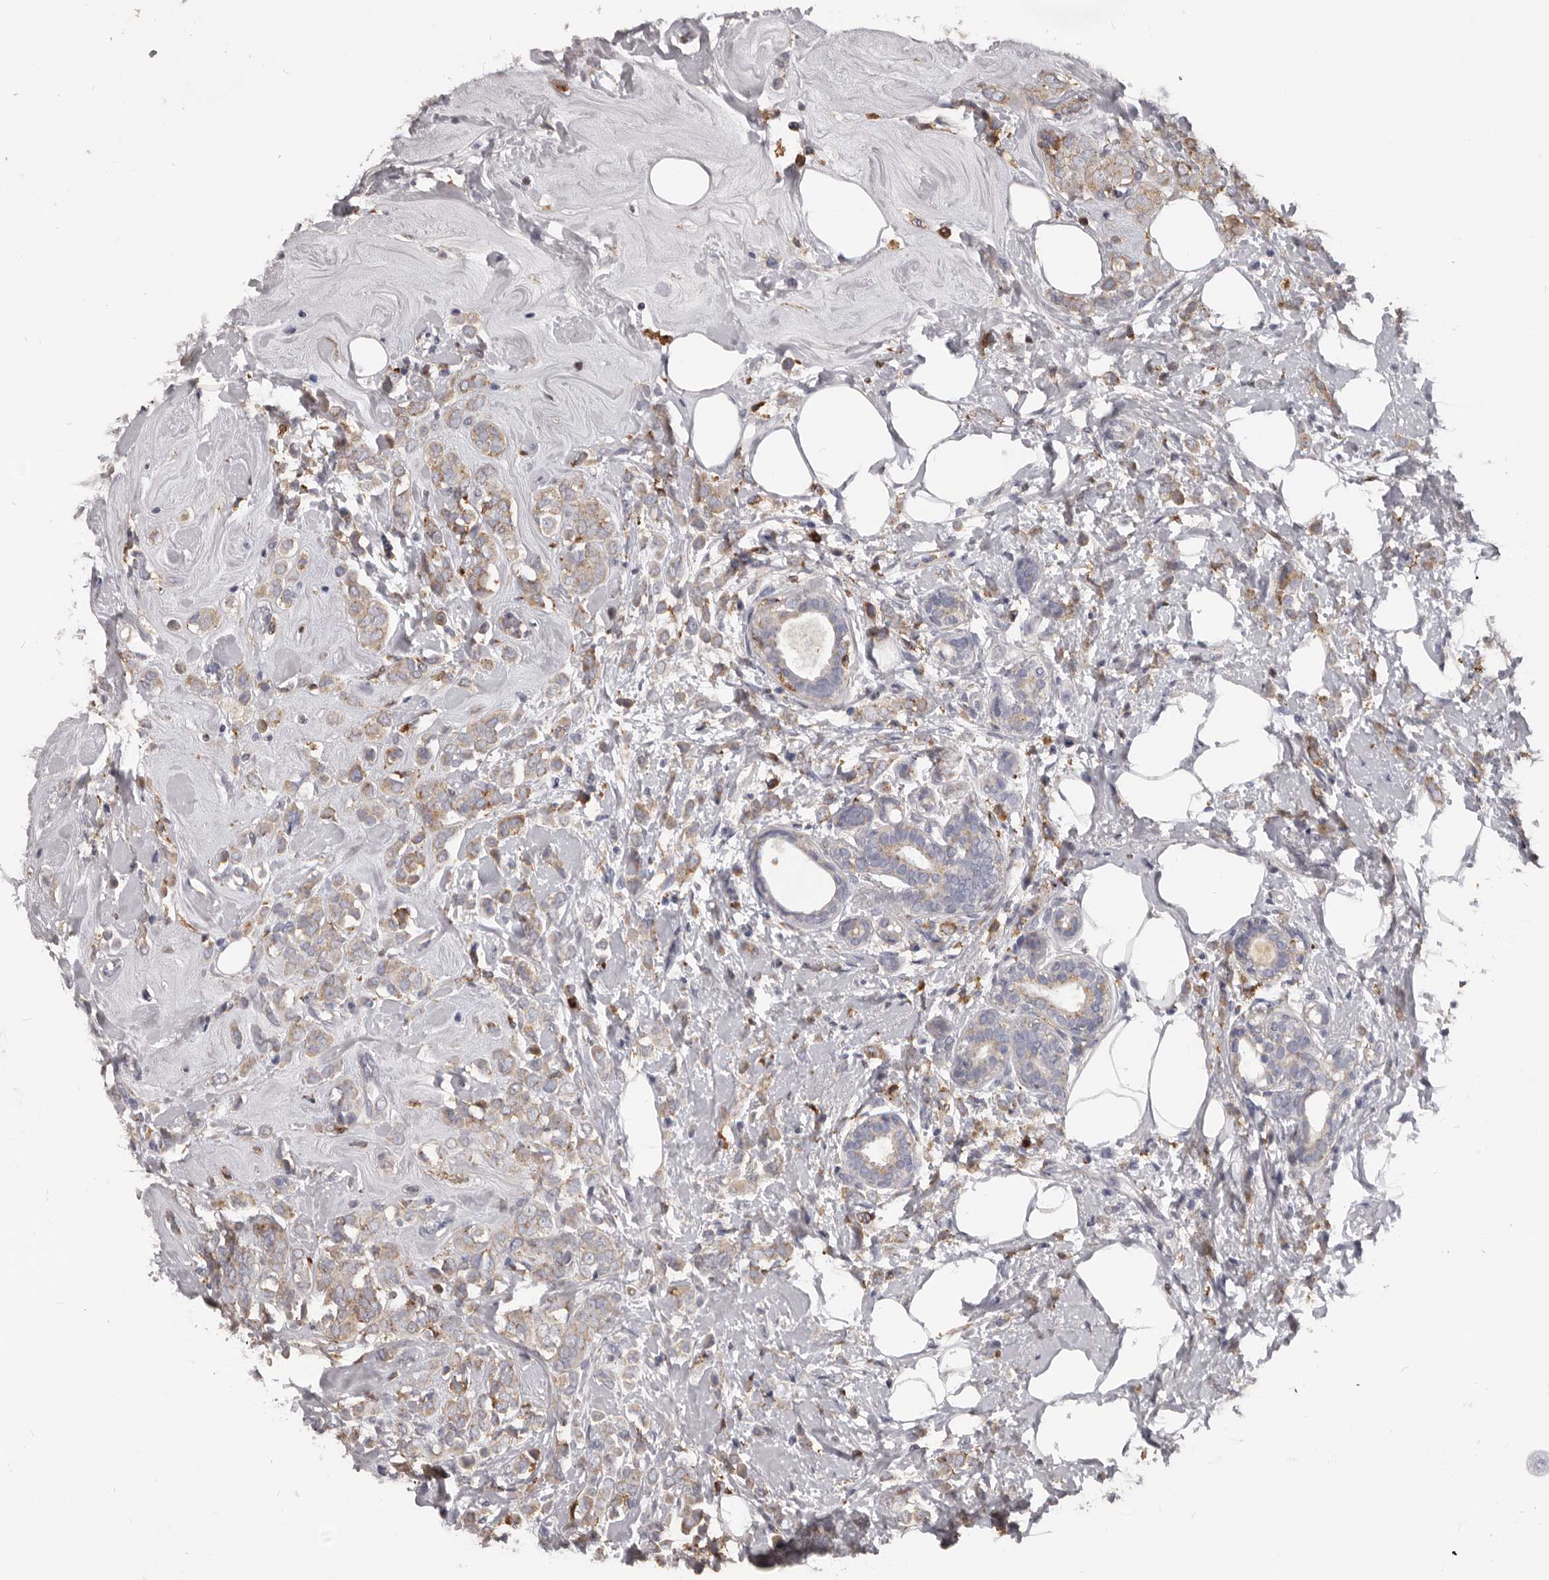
{"staining": {"intensity": "weak", "quantity": "25%-75%", "location": "cytoplasmic/membranous"}, "tissue": "breast cancer", "cell_type": "Tumor cells", "image_type": "cancer", "snomed": [{"axis": "morphology", "description": "Lobular carcinoma"}, {"axis": "topography", "description": "Breast"}], "caption": "Immunohistochemical staining of lobular carcinoma (breast) shows low levels of weak cytoplasmic/membranous protein staining in approximately 25%-75% of tumor cells.", "gene": "PI4K2A", "patient": {"sex": "female", "age": 47}}